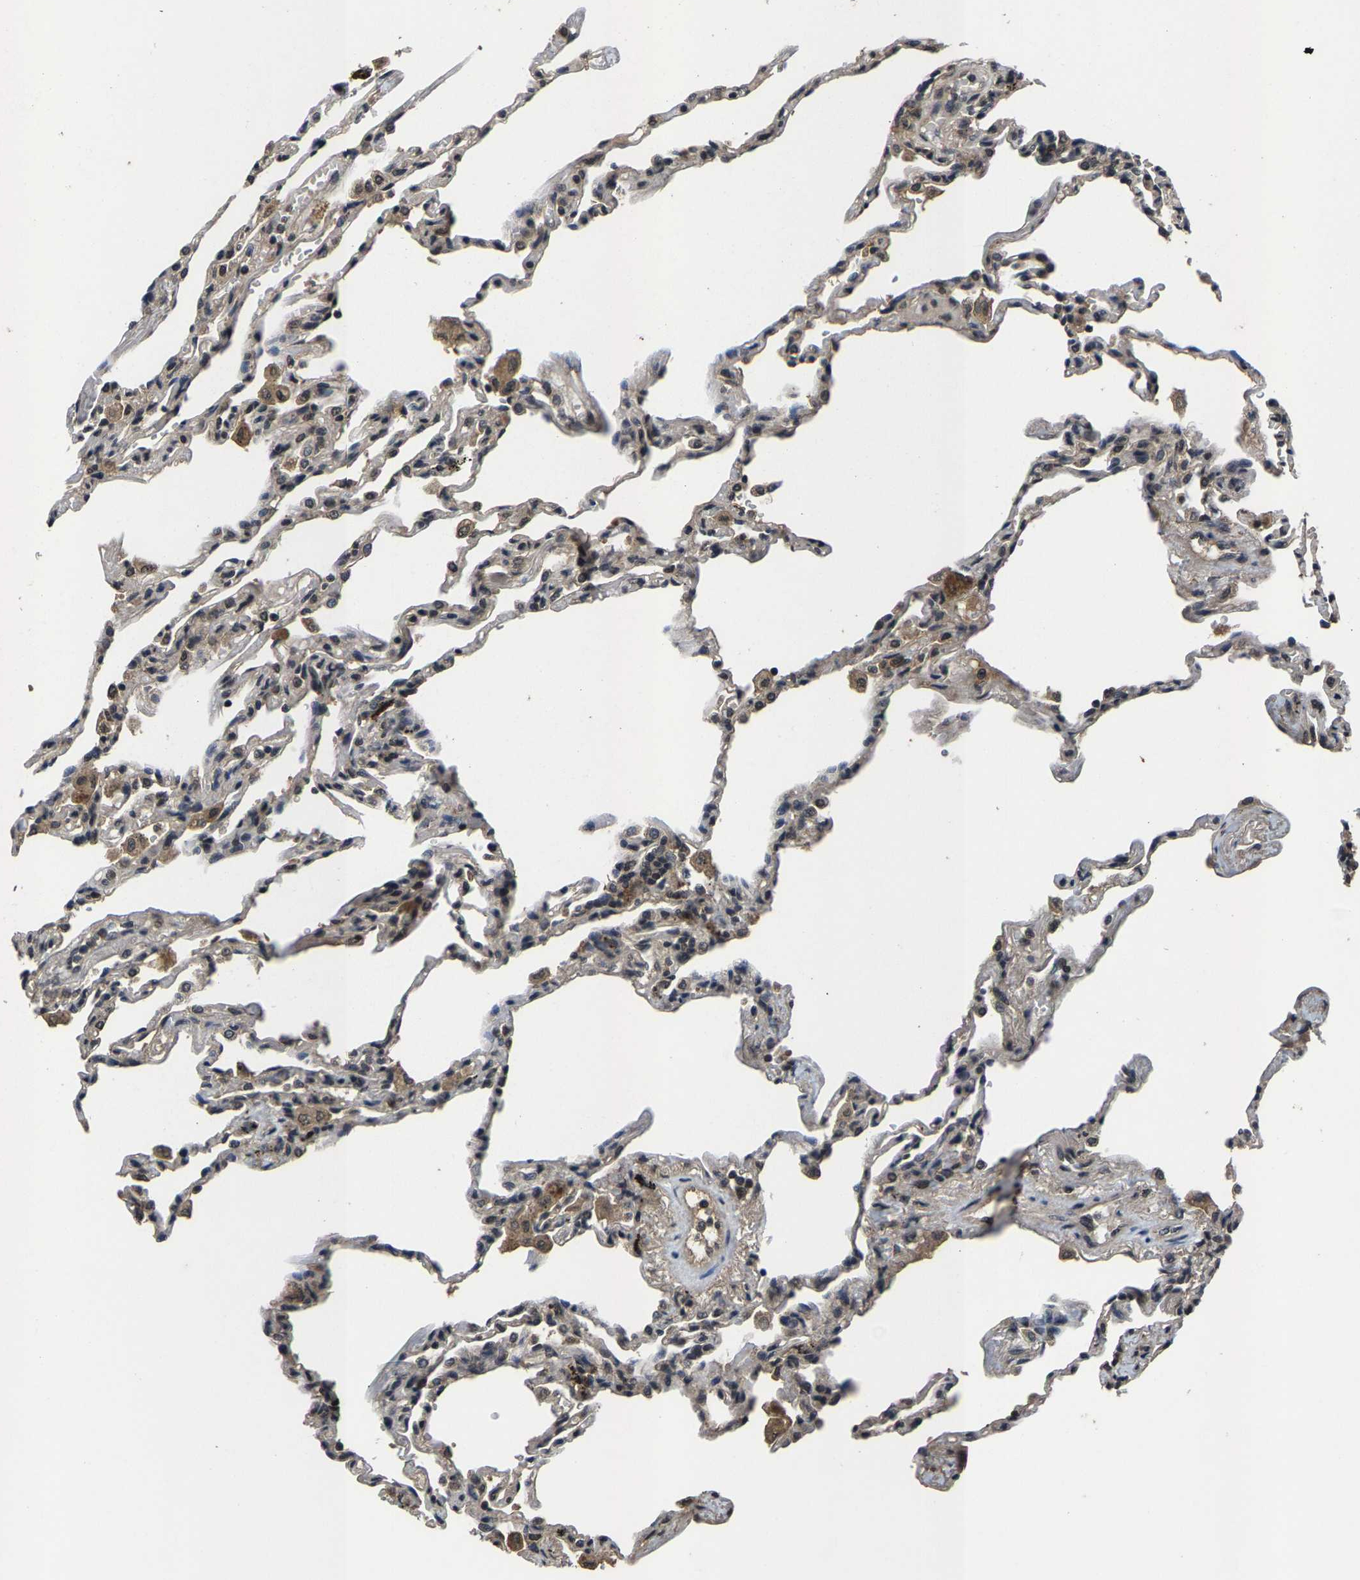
{"staining": {"intensity": "weak", "quantity": "<25%", "location": "cytoplasmic/membranous"}, "tissue": "lung", "cell_type": "Alveolar cells", "image_type": "normal", "snomed": [{"axis": "morphology", "description": "Normal tissue, NOS"}, {"axis": "topography", "description": "Lung"}], "caption": "This is a micrograph of IHC staining of benign lung, which shows no positivity in alveolar cells. The staining is performed using DAB (3,3'-diaminobenzidine) brown chromogen with nuclei counter-stained in using hematoxylin.", "gene": "HUWE1", "patient": {"sex": "male", "age": 59}}